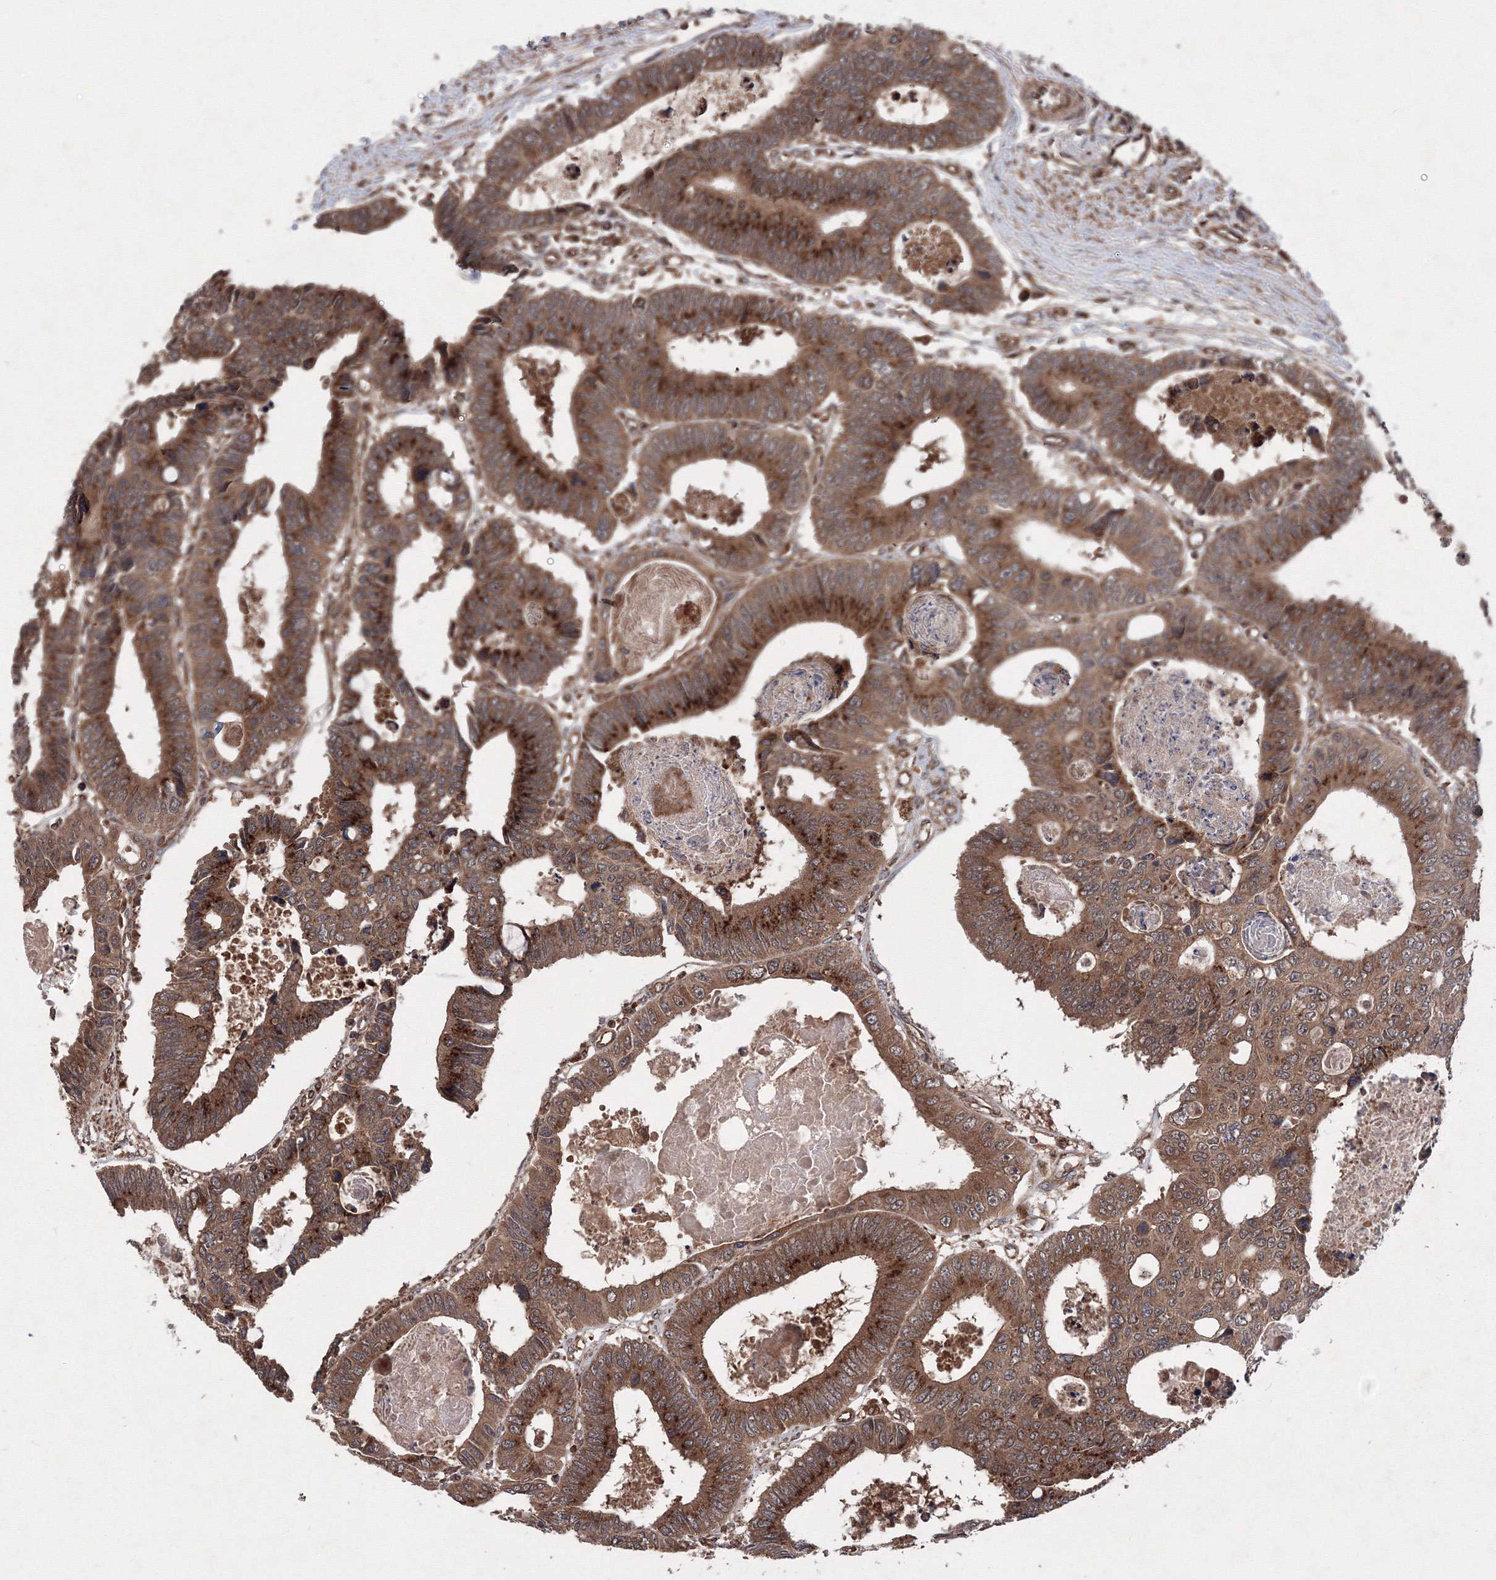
{"staining": {"intensity": "strong", "quantity": ">75%", "location": "cytoplasmic/membranous"}, "tissue": "colorectal cancer", "cell_type": "Tumor cells", "image_type": "cancer", "snomed": [{"axis": "morphology", "description": "Adenocarcinoma, NOS"}, {"axis": "topography", "description": "Rectum"}], "caption": "Colorectal cancer stained with a protein marker reveals strong staining in tumor cells.", "gene": "ATG3", "patient": {"sex": "male", "age": 84}}